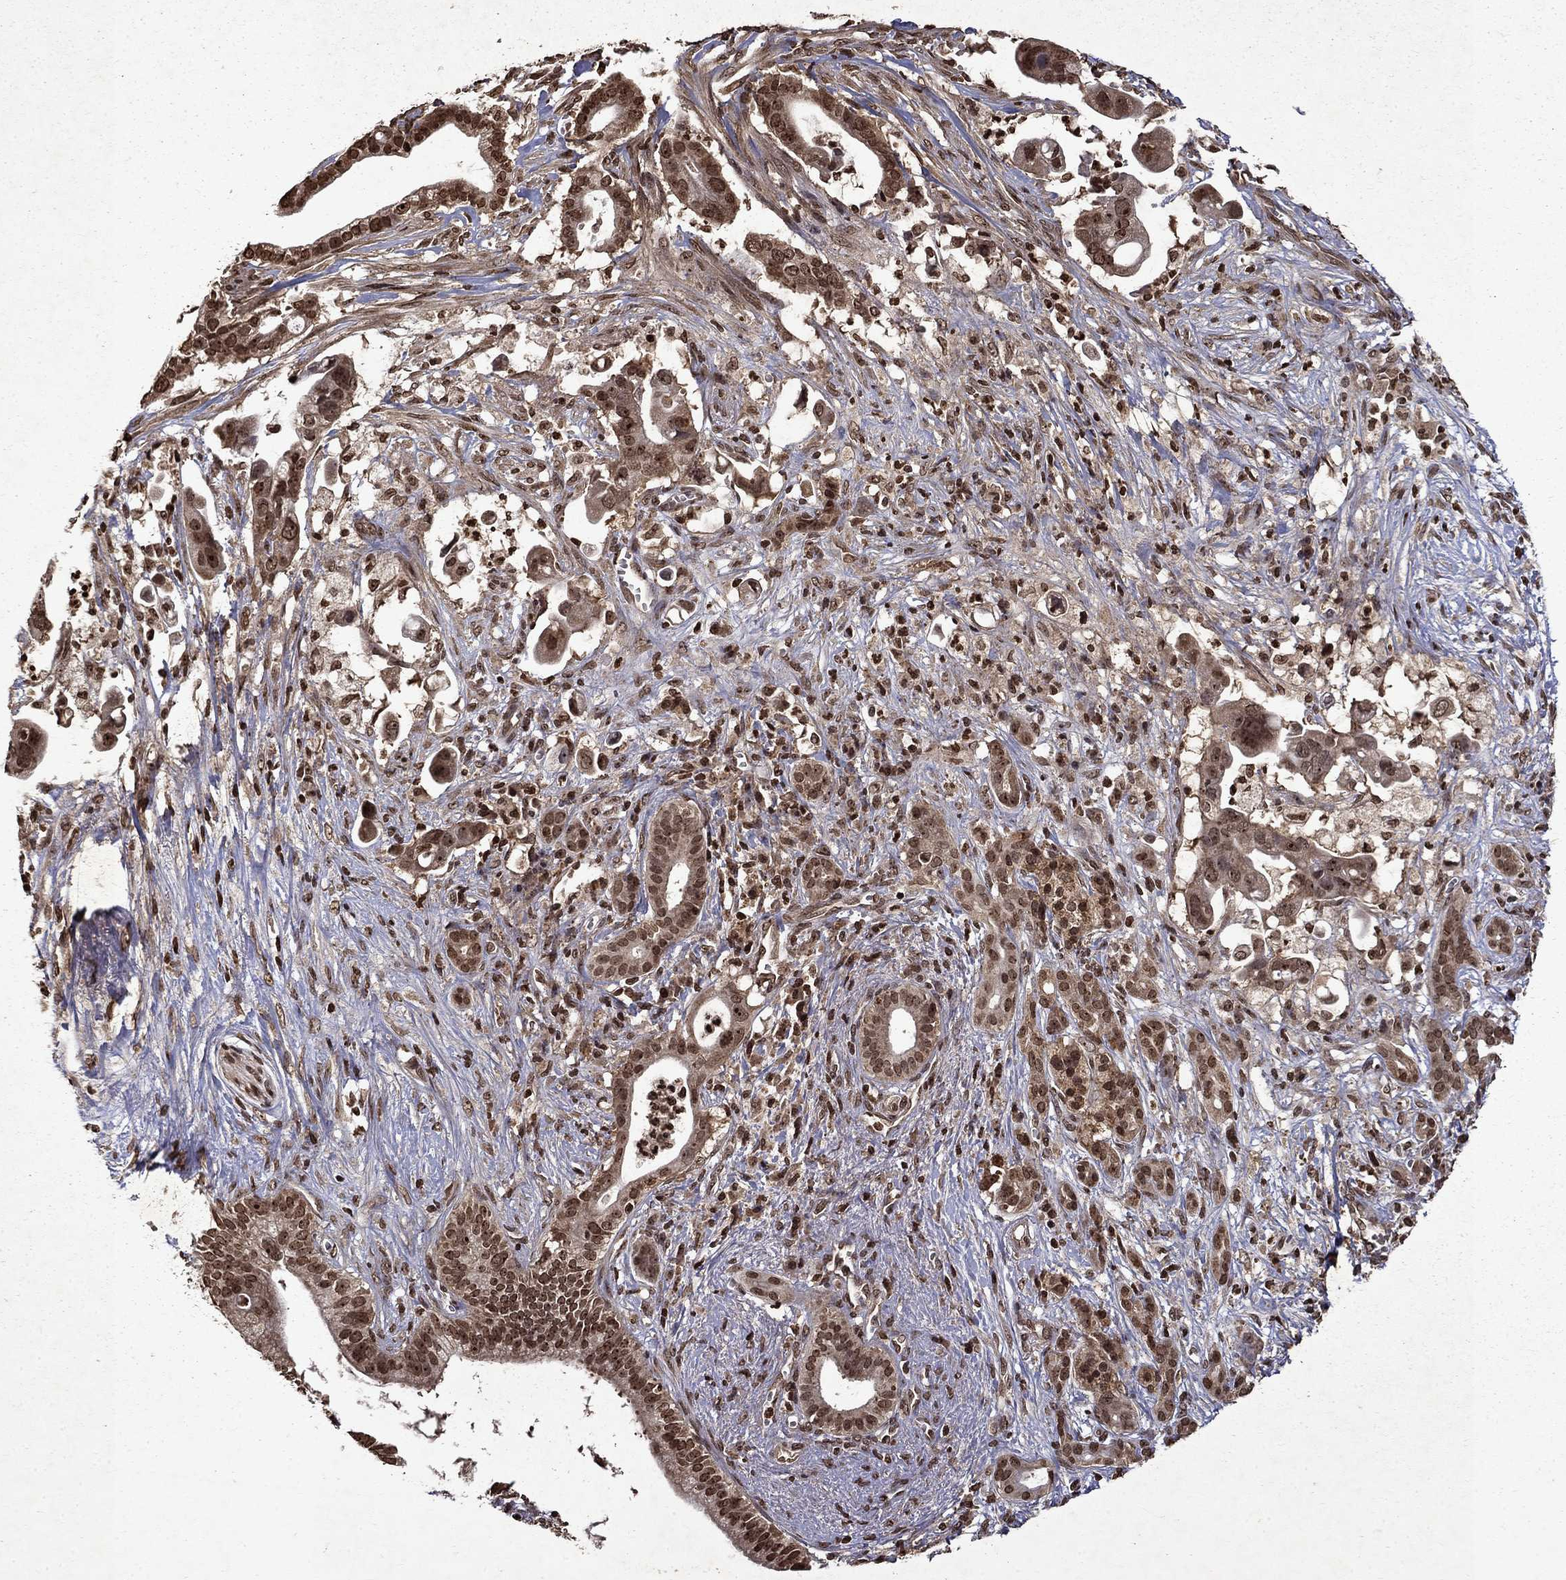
{"staining": {"intensity": "moderate", "quantity": ">75%", "location": "cytoplasmic/membranous,nuclear"}, "tissue": "pancreatic cancer", "cell_type": "Tumor cells", "image_type": "cancer", "snomed": [{"axis": "morphology", "description": "Adenocarcinoma, NOS"}, {"axis": "topography", "description": "Pancreas"}], "caption": "The histopathology image demonstrates a brown stain indicating the presence of a protein in the cytoplasmic/membranous and nuclear of tumor cells in pancreatic adenocarcinoma. (IHC, brightfield microscopy, high magnification).", "gene": "PIN4", "patient": {"sex": "male", "age": 61}}